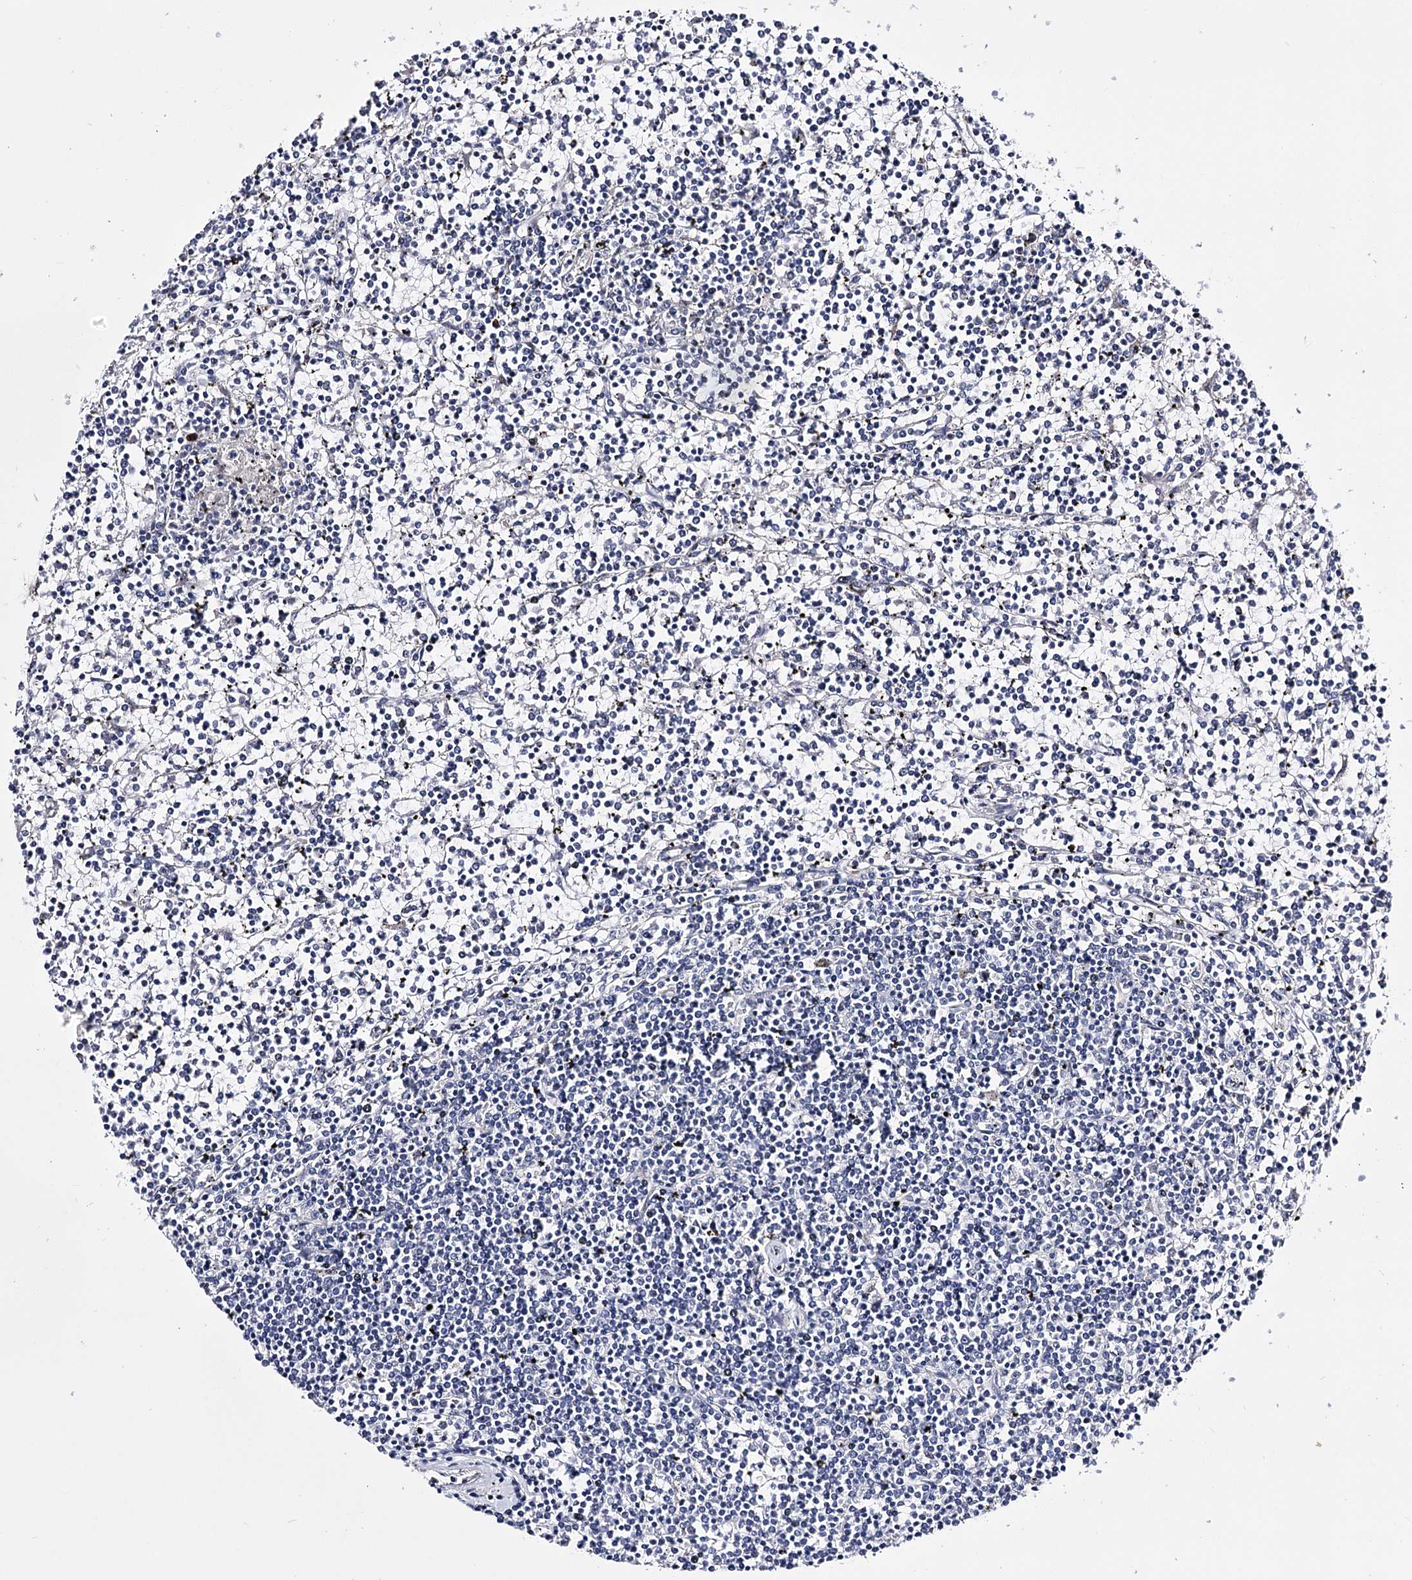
{"staining": {"intensity": "negative", "quantity": "none", "location": "none"}, "tissue": "lymphoma", "cell_type": "Tumor cells", "image_type": "cancer", "snomed": [{"axis": "morphology", "description": "Malignant lymphoma, non-Hodgkin's type, Low grade"}, {"axis": "topography", "description": "Spleen"}], "caption": "IHC photomicrograph of neoplastic tissue: lymphoma stained with DAB demonstrates no significant protein staining in tumor cells.", "gene": "PCGF5", "patient": {"sex": "female", "age": 19}}